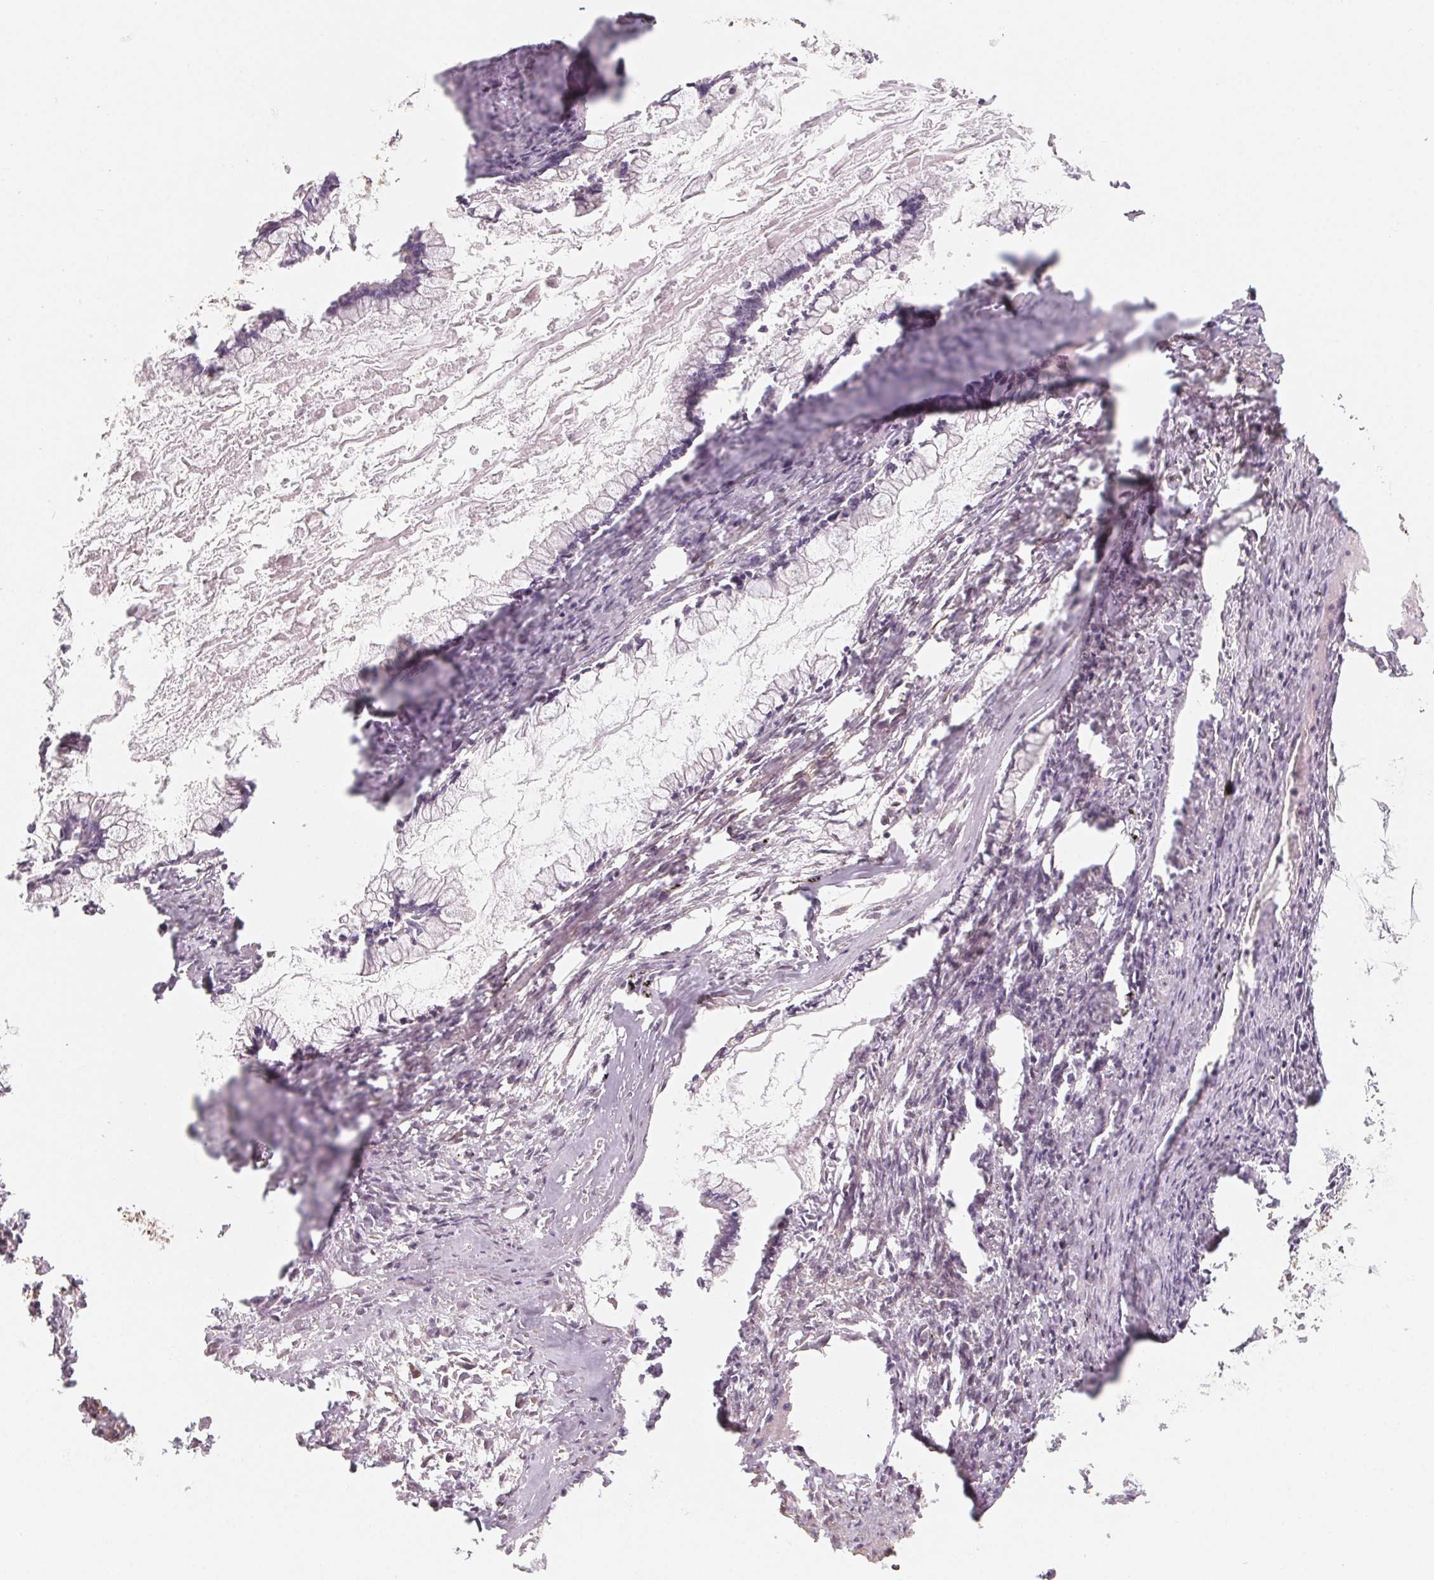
{"staining": {"intensity": "weak", "quantity": "<25%", "location": "cytoplasmic/membranous"}, "tissue": "ovarian cancer", "cell_type": "Tumor cells", "image_type": "cancer", "snomed": [{"axis": "morphology", "description": "Cystadenocarcinoma, mucinous, NOS"}, {"axis": "topography", "description": "Ovary"}], "caption": "An immunohistochemistry histopathology image of ovarian cancer (mucinous cystadenocarcinoma) is shown. There is no staining in tumor cells of ovarian cancer (mucinous cystadenocarcinoma).", "gene": "CCDC112", "patient": {"sex": "female", "age": 67}}